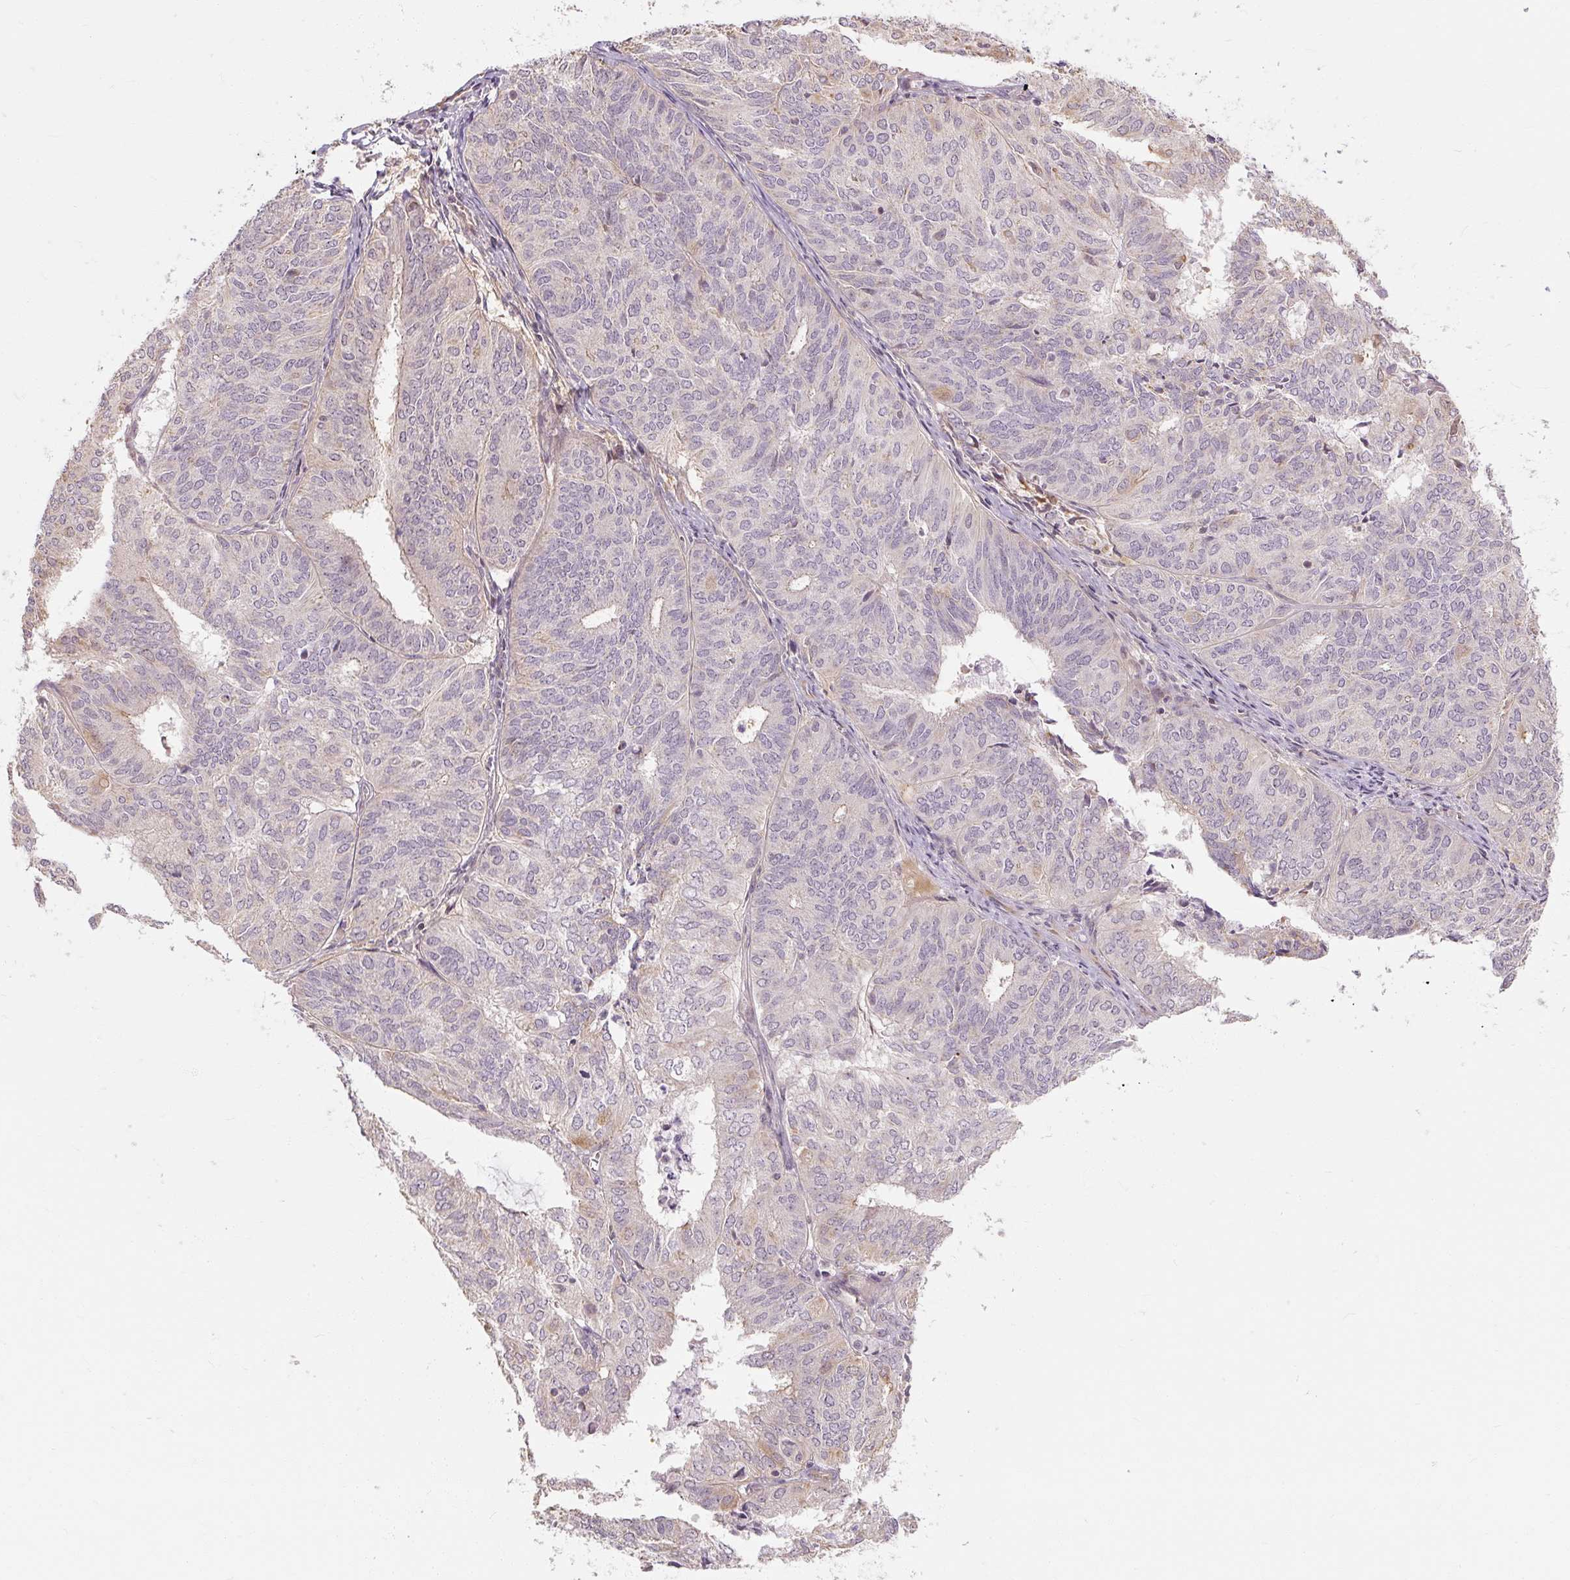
{"staining": {"intensity": "weak", "quantity": "<25%", "location": "cytoplasmic/membranous"}, "tissue": "endometrial cancer", "cell_type": "Tumor cells", "image_type": "cancer", "snomed": [{"axis": "morphology", "description": "Adenocarcinoma, NOS"}, {"axis": "topography", "description": "Uterus"}], "caption": "Tumor cells are negative for brown protein staining in endometrial adenocarcinoma. (DAB immunohistochemistry visualized using brightfield microscopy, high magnification).", "gene": "RB1CC1", "patient": {"sex": "female", "age": 60}}